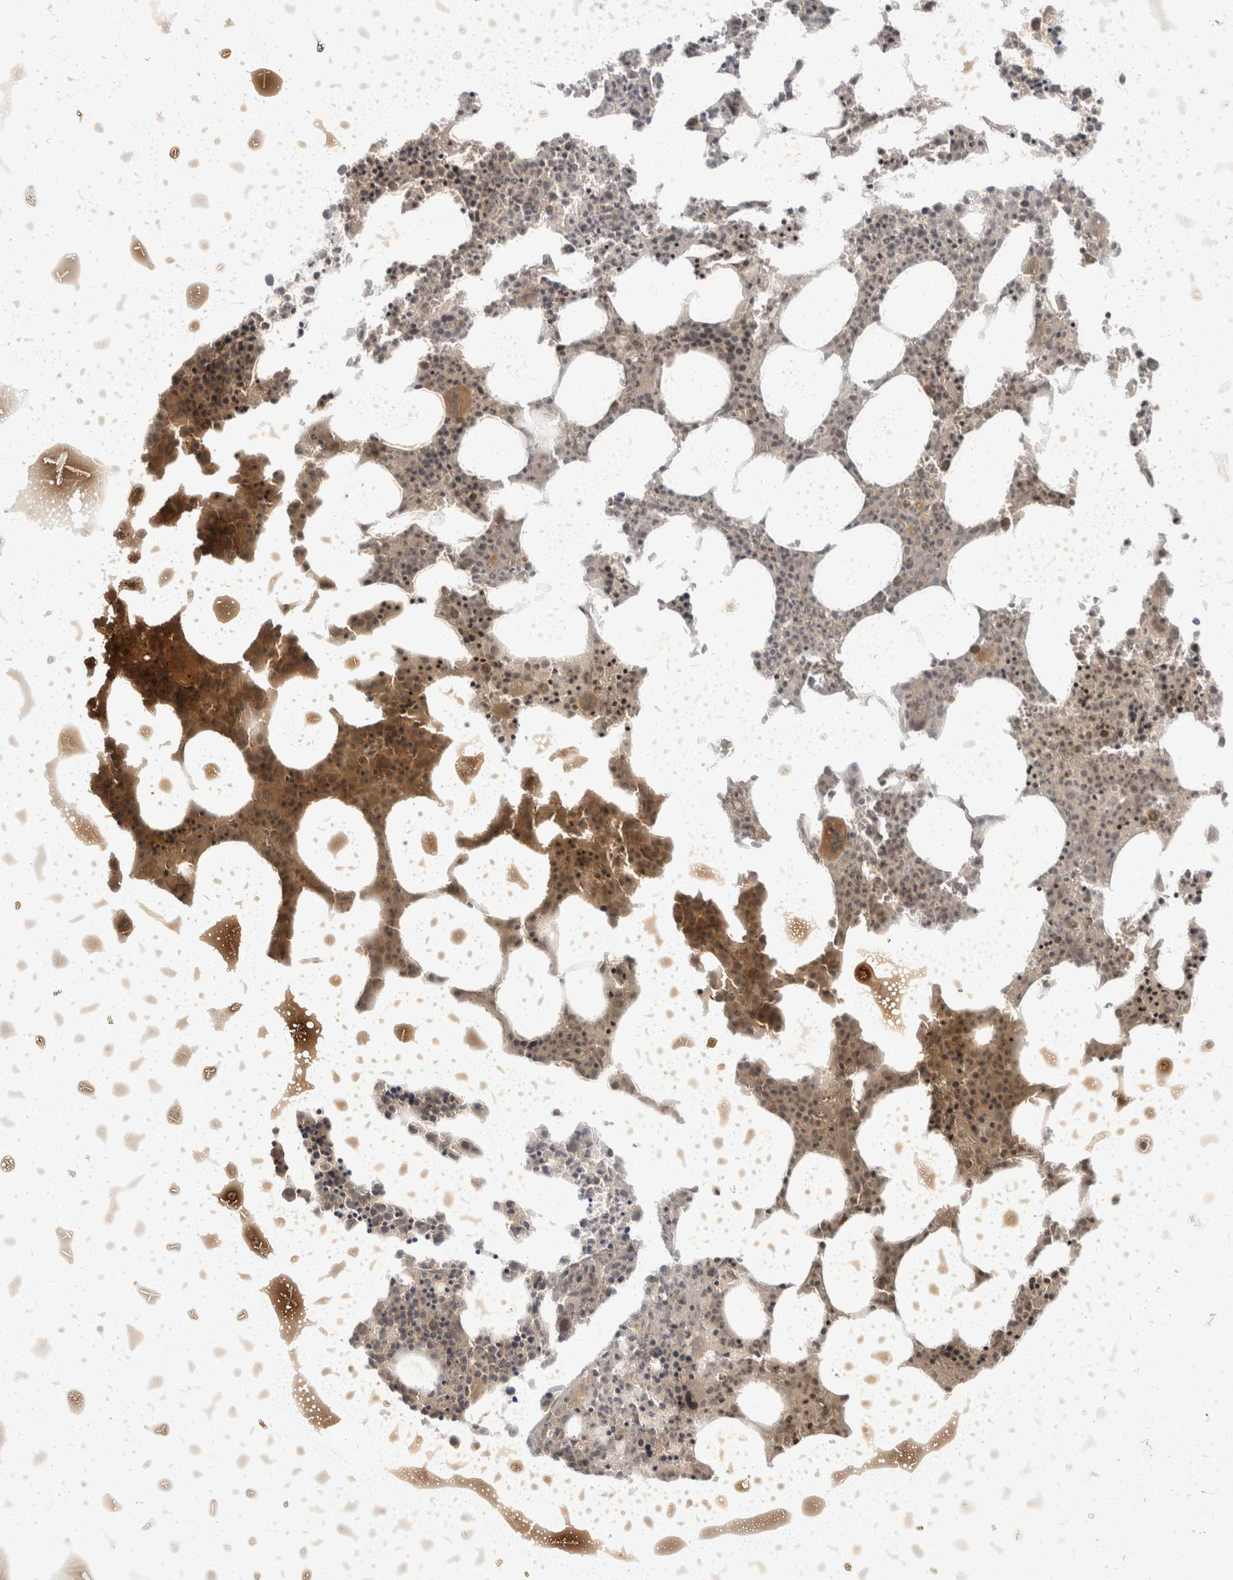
{"staining": {"intensity": "moderate", "quantity": "25%-75%", "location": "cytoplasmic/membranous"}, "tissue": "bone marrow", "cell_type": "Hematopoietic cells", "image_type": "normal", "snomed": [{"axis": "morphology", "description": "Normal tissue, NOS"}, {"axis": "morphology", "description": "Inflammation, NOS"}, {"axis": "topography", "description": "Bone marrow"}], "caption": "Hematopoietic cells exhibit medium levels of moderate cytoplasmic/membranous positivity in approximately 25%-75% of cells in normal bone marrow.", "gene": "TOM1L2", "patient": {"sex": "female", "age": 62}}